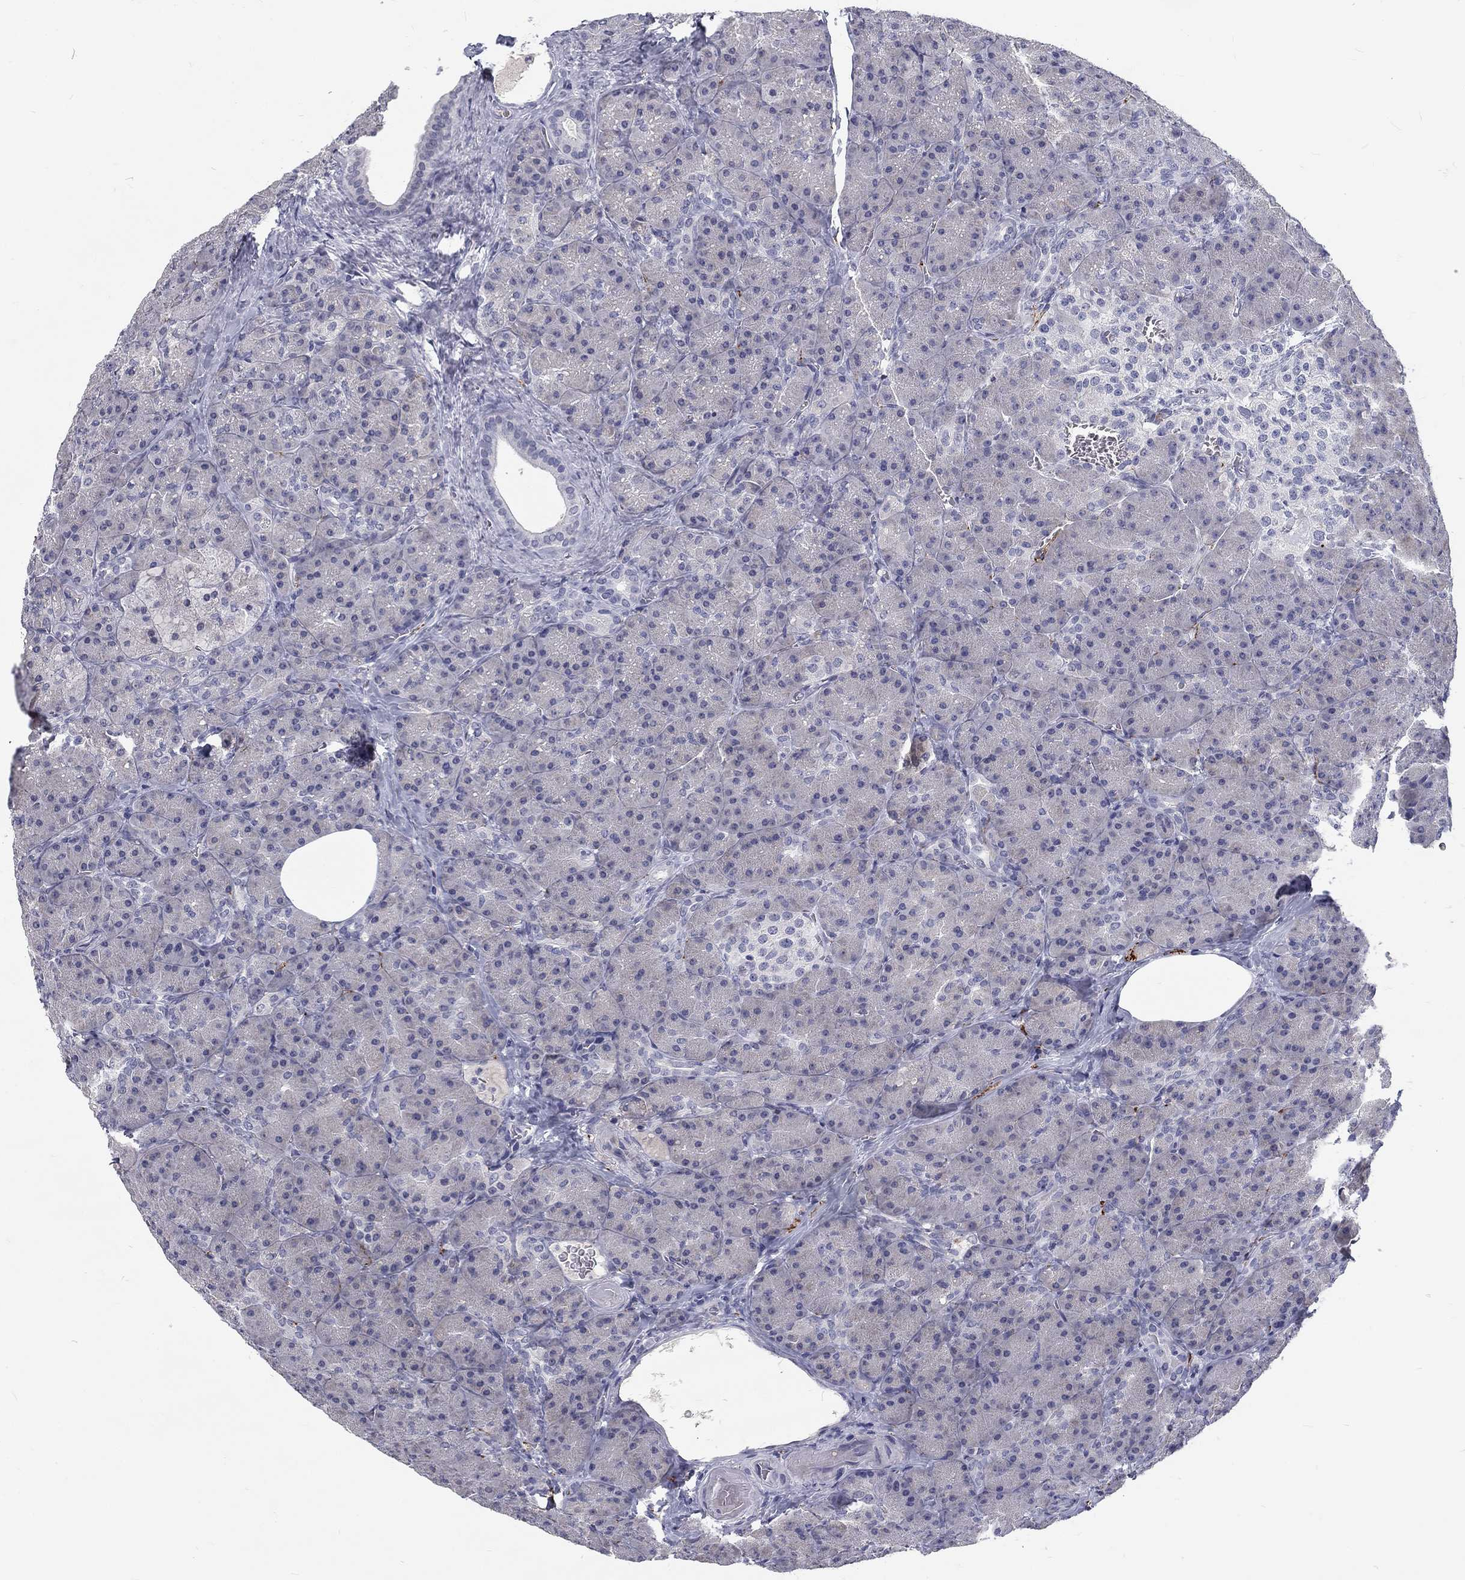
{"staining": {"intensity": "negative", "quantity": "none", "location": "none"}, "tissue": "pancreas", "cell_type": "Exocrine glandular cells", "image_type": "normal", "snomed": [{"axis": "morphology", "description": "Normal tissue, NOS"}, {"axis": "topography", "description": "Pancreas"}], "caption": "DAB (3,3'-diaminobenzidine) immunohistochemical staining of normal pancreas shows no significant positivity in exocrine glandular cells.", "gene": "NOS1", "patient": {"sex": "male", "age": 57}}